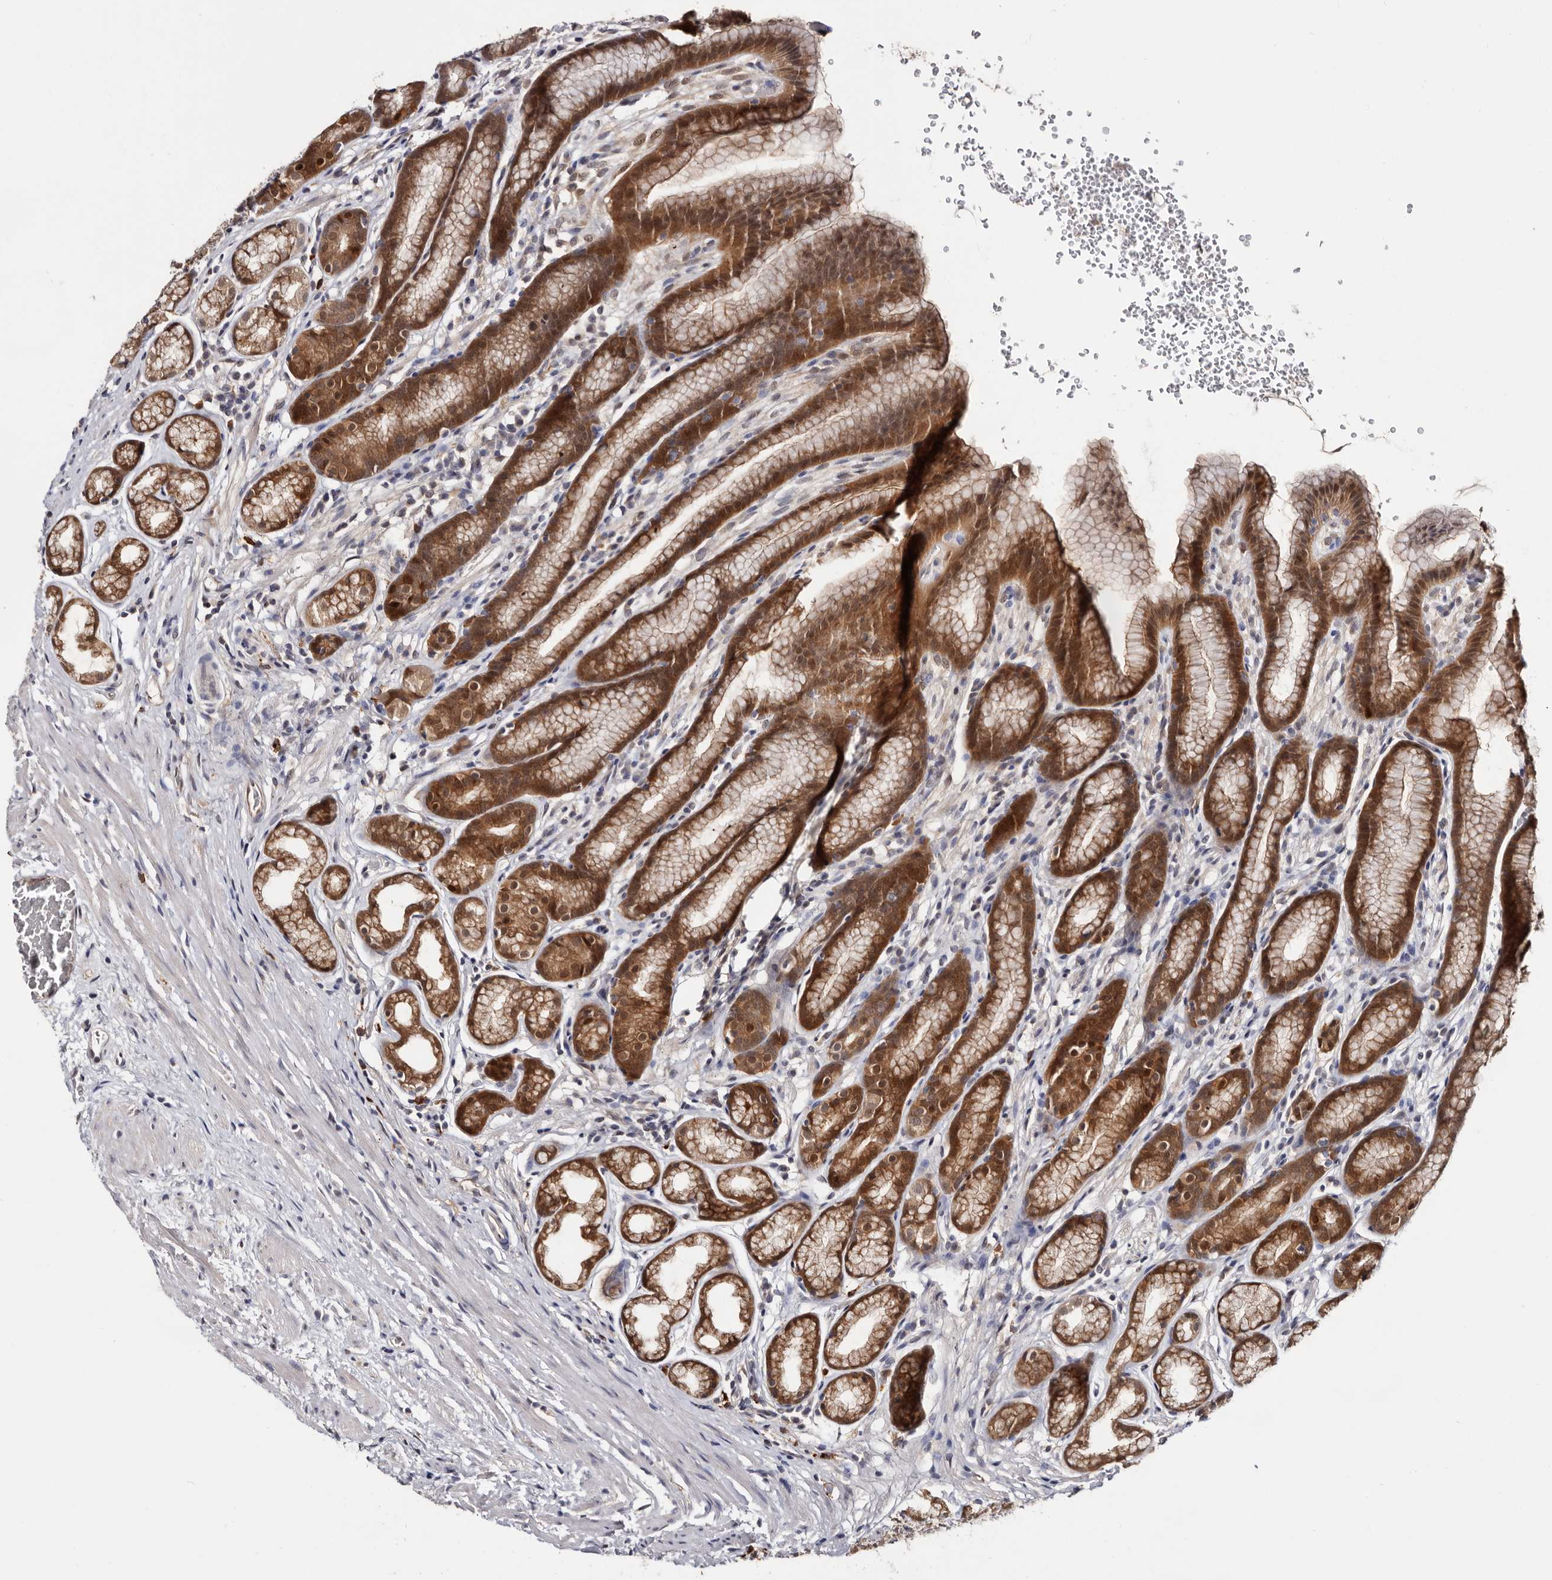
{"staining": {"intensity": "strong", "quantity": "25%-75%", "location": "cytoplasmic/membranous,nuclear"}, "tissue": "stomach", "cell_type": "Glandular cells", "image_type": "normal", "snomed": [{"axis": "morphology", "description": "Normal tissue, NOS"}, {"axis": "topography", "description": "Stomach"}], "caption": "Protein staining by immunohistochemistry displays strong cytoplasmic/membranous,nuclear staining in approximately 25%-75% of glandular cells in benign stomach. (DAB IHC with brightfield microscopy, high magnification).", "gene": "TP53I3", "patient": {"sex": "male", "age": 42}}